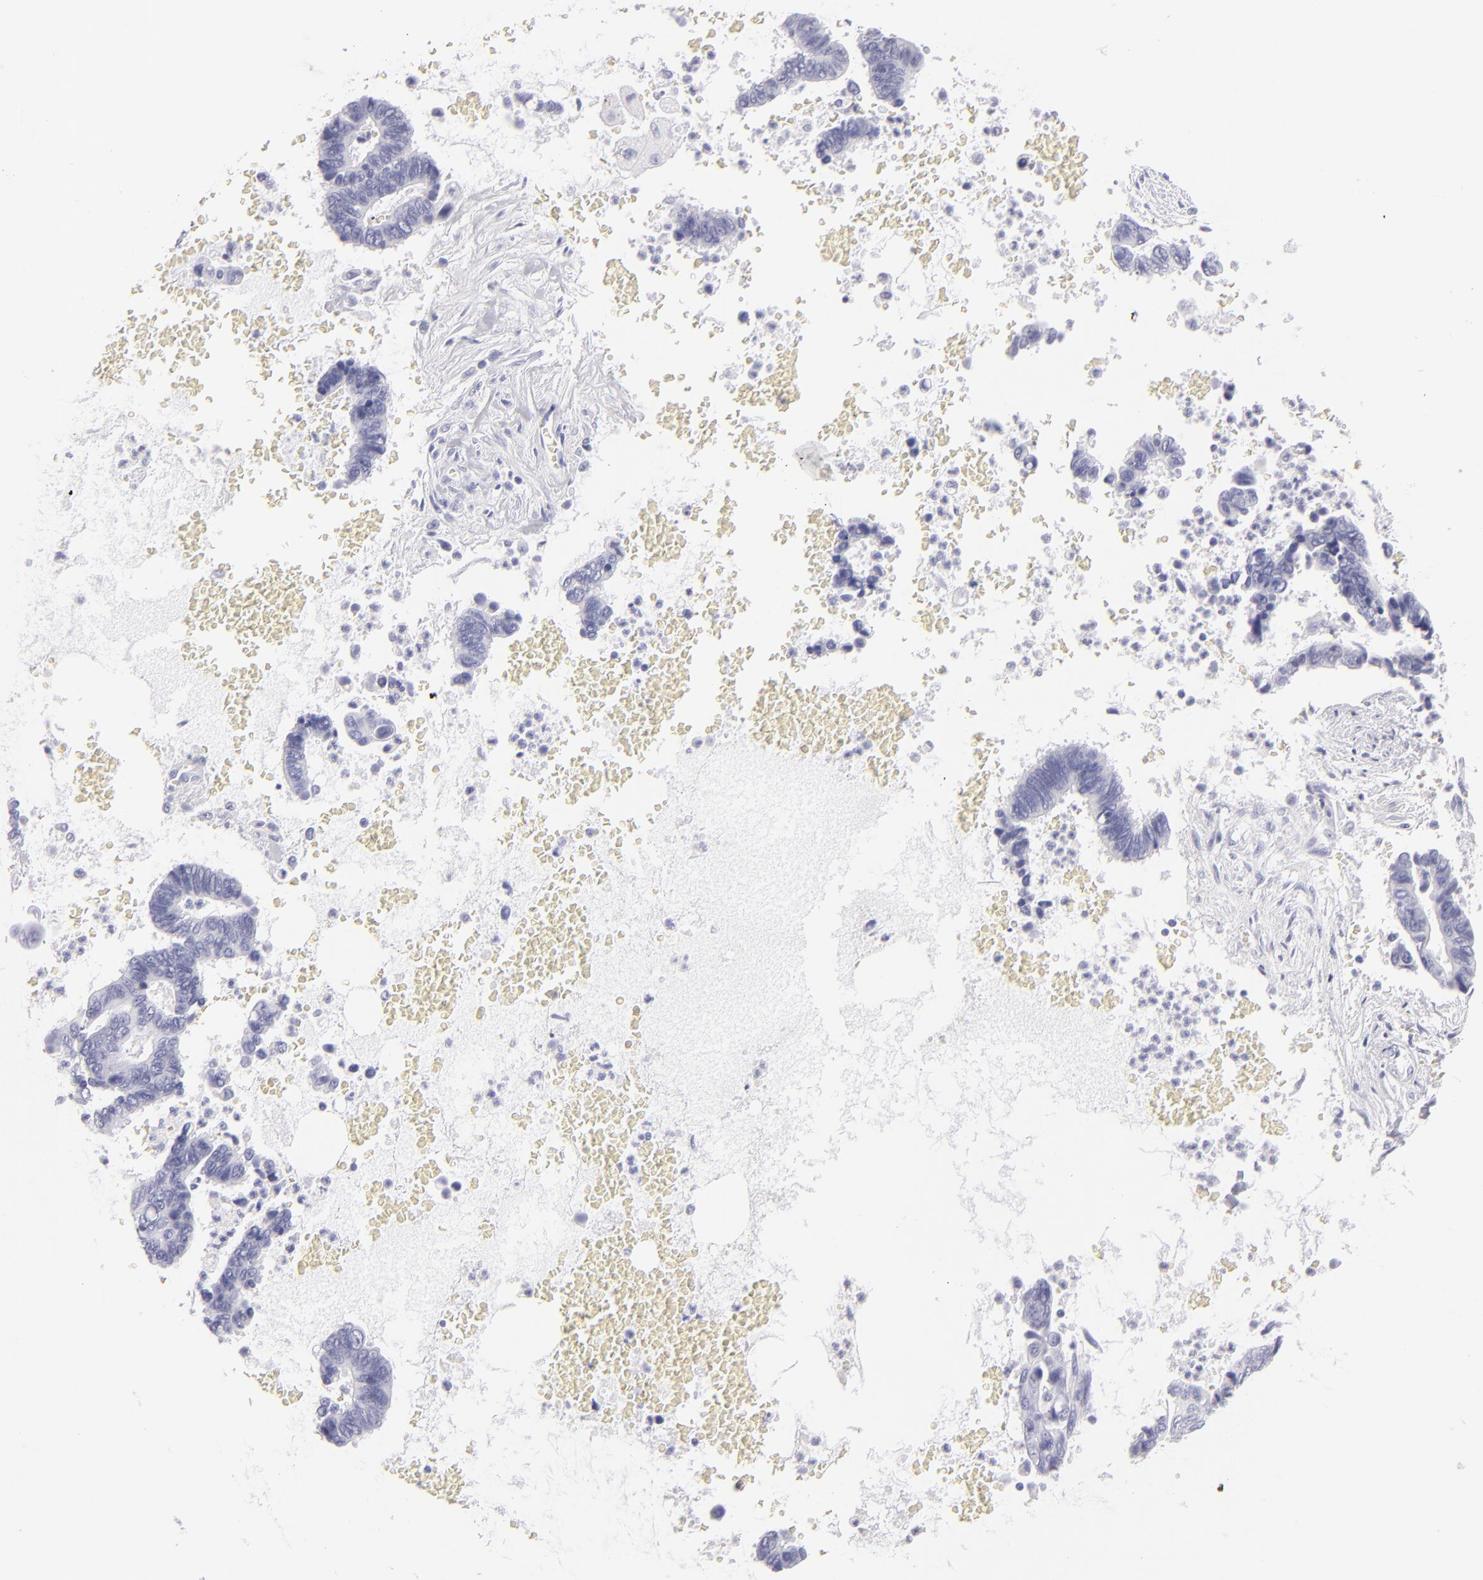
{"staining": {"intensity": "negative", "quantity": "none", "location": "none"}, "tissue": "pancreatic cancer", "cell_type": "Tumor cells", "image_type": "cancer", "snomed": [{"axis": "morphology", "description": "Adenocarcinoma, NOS"}, {"axis": "topography", "description": "Pancreas"}], "caption": "Tumor cells show no significant protein staining in adenocarcinoma (pancreatic).", "gene": "PVALB", "patient": {"sex": "female", "age": 70}}